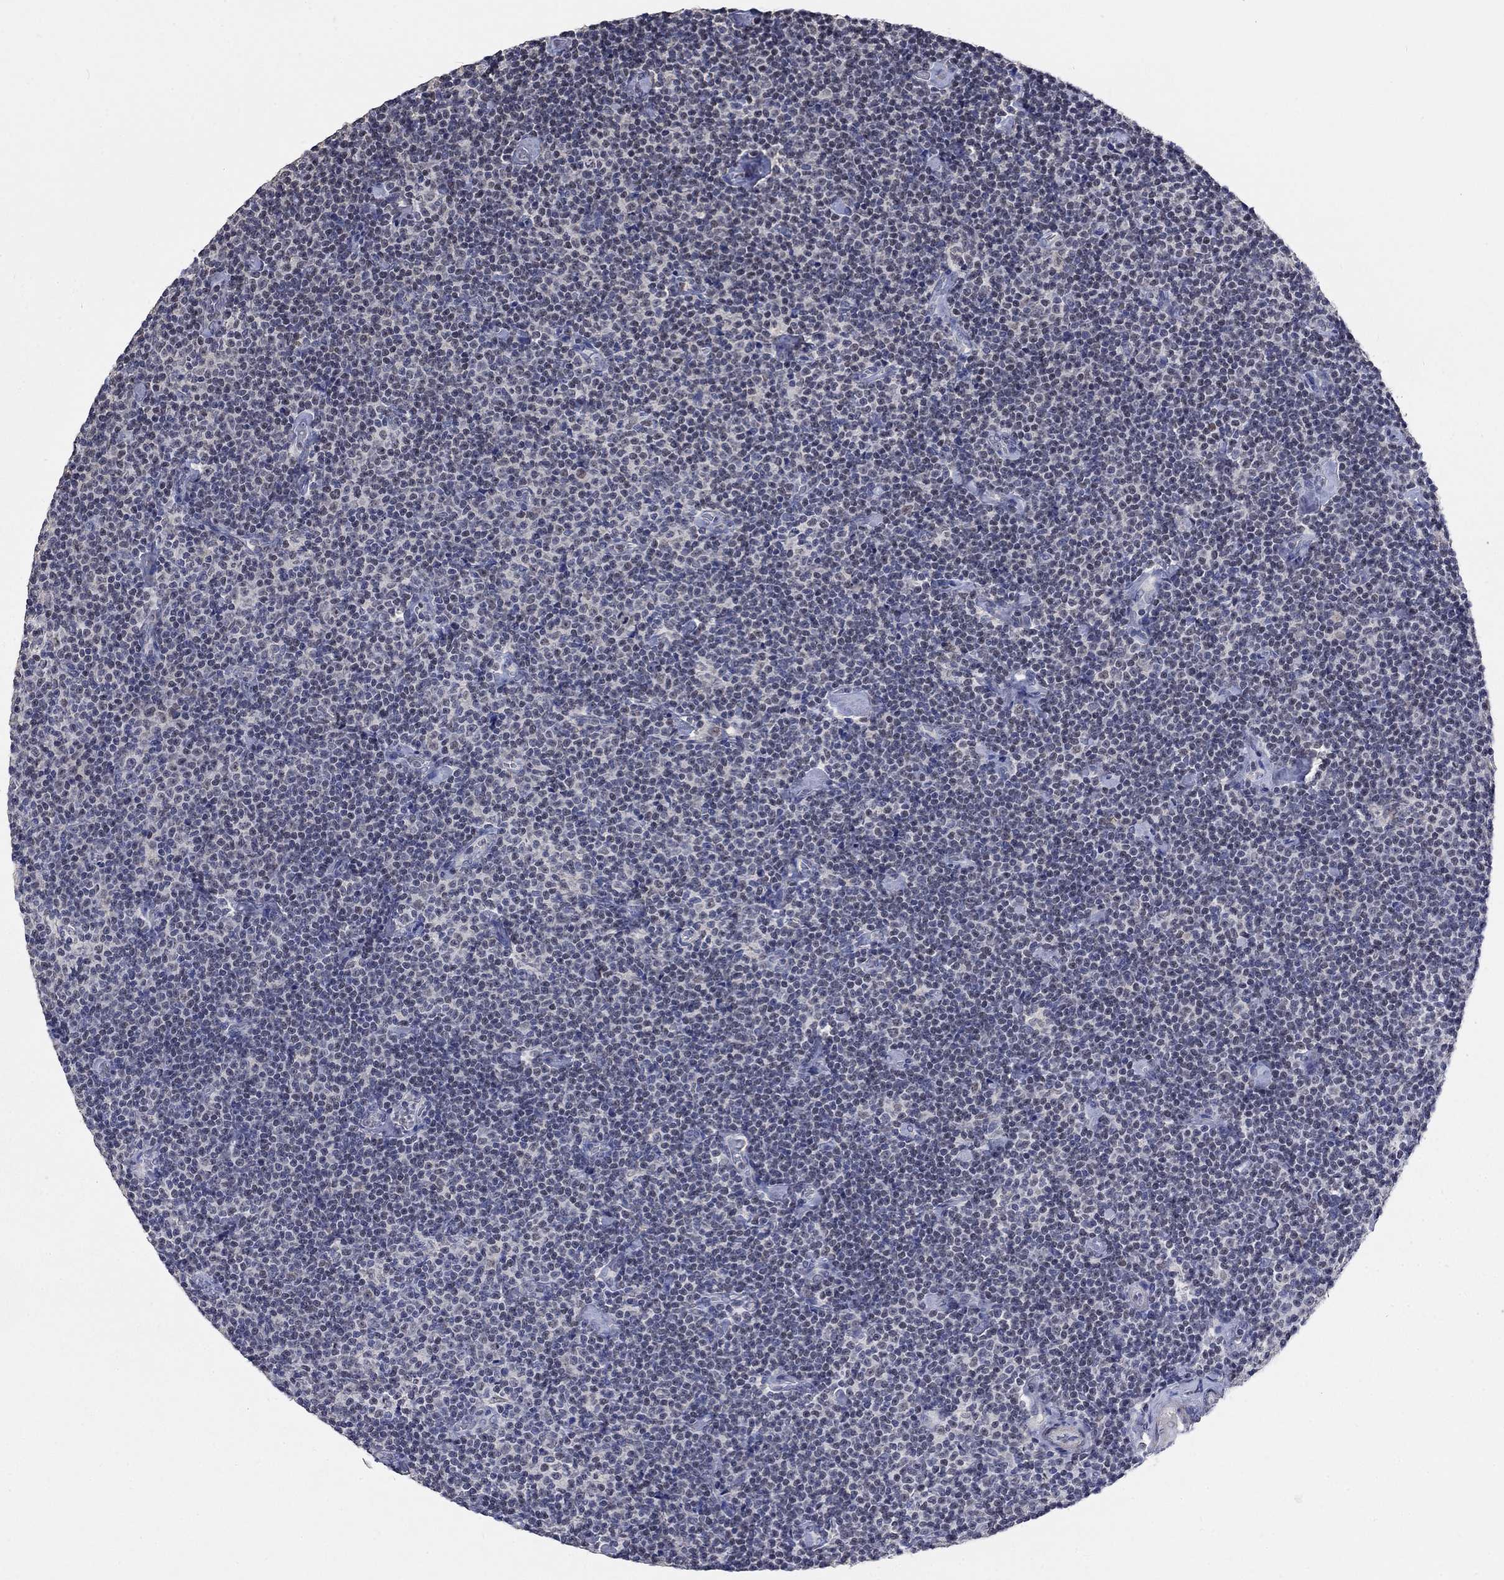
{"staining": {"intensity": "negative", "quantity": "none", "location": "none"}, "tissue": "lymphoma", "cell_type": "Tumor cells", "image_type": "cancer", "snomed": [{"axis": "morphology", "description": "Malignant lymphoma, non-Hodgkin's type, Low grade"}, {"axis": "topography", "description": "Lymph node"}], "caption": "The immunohistochemistry histopathology image has no significant expression in tumor cells of lymphoma tissue.", "gene": "ZBTB18", "patient": {"sex": "male", "age": 81}}